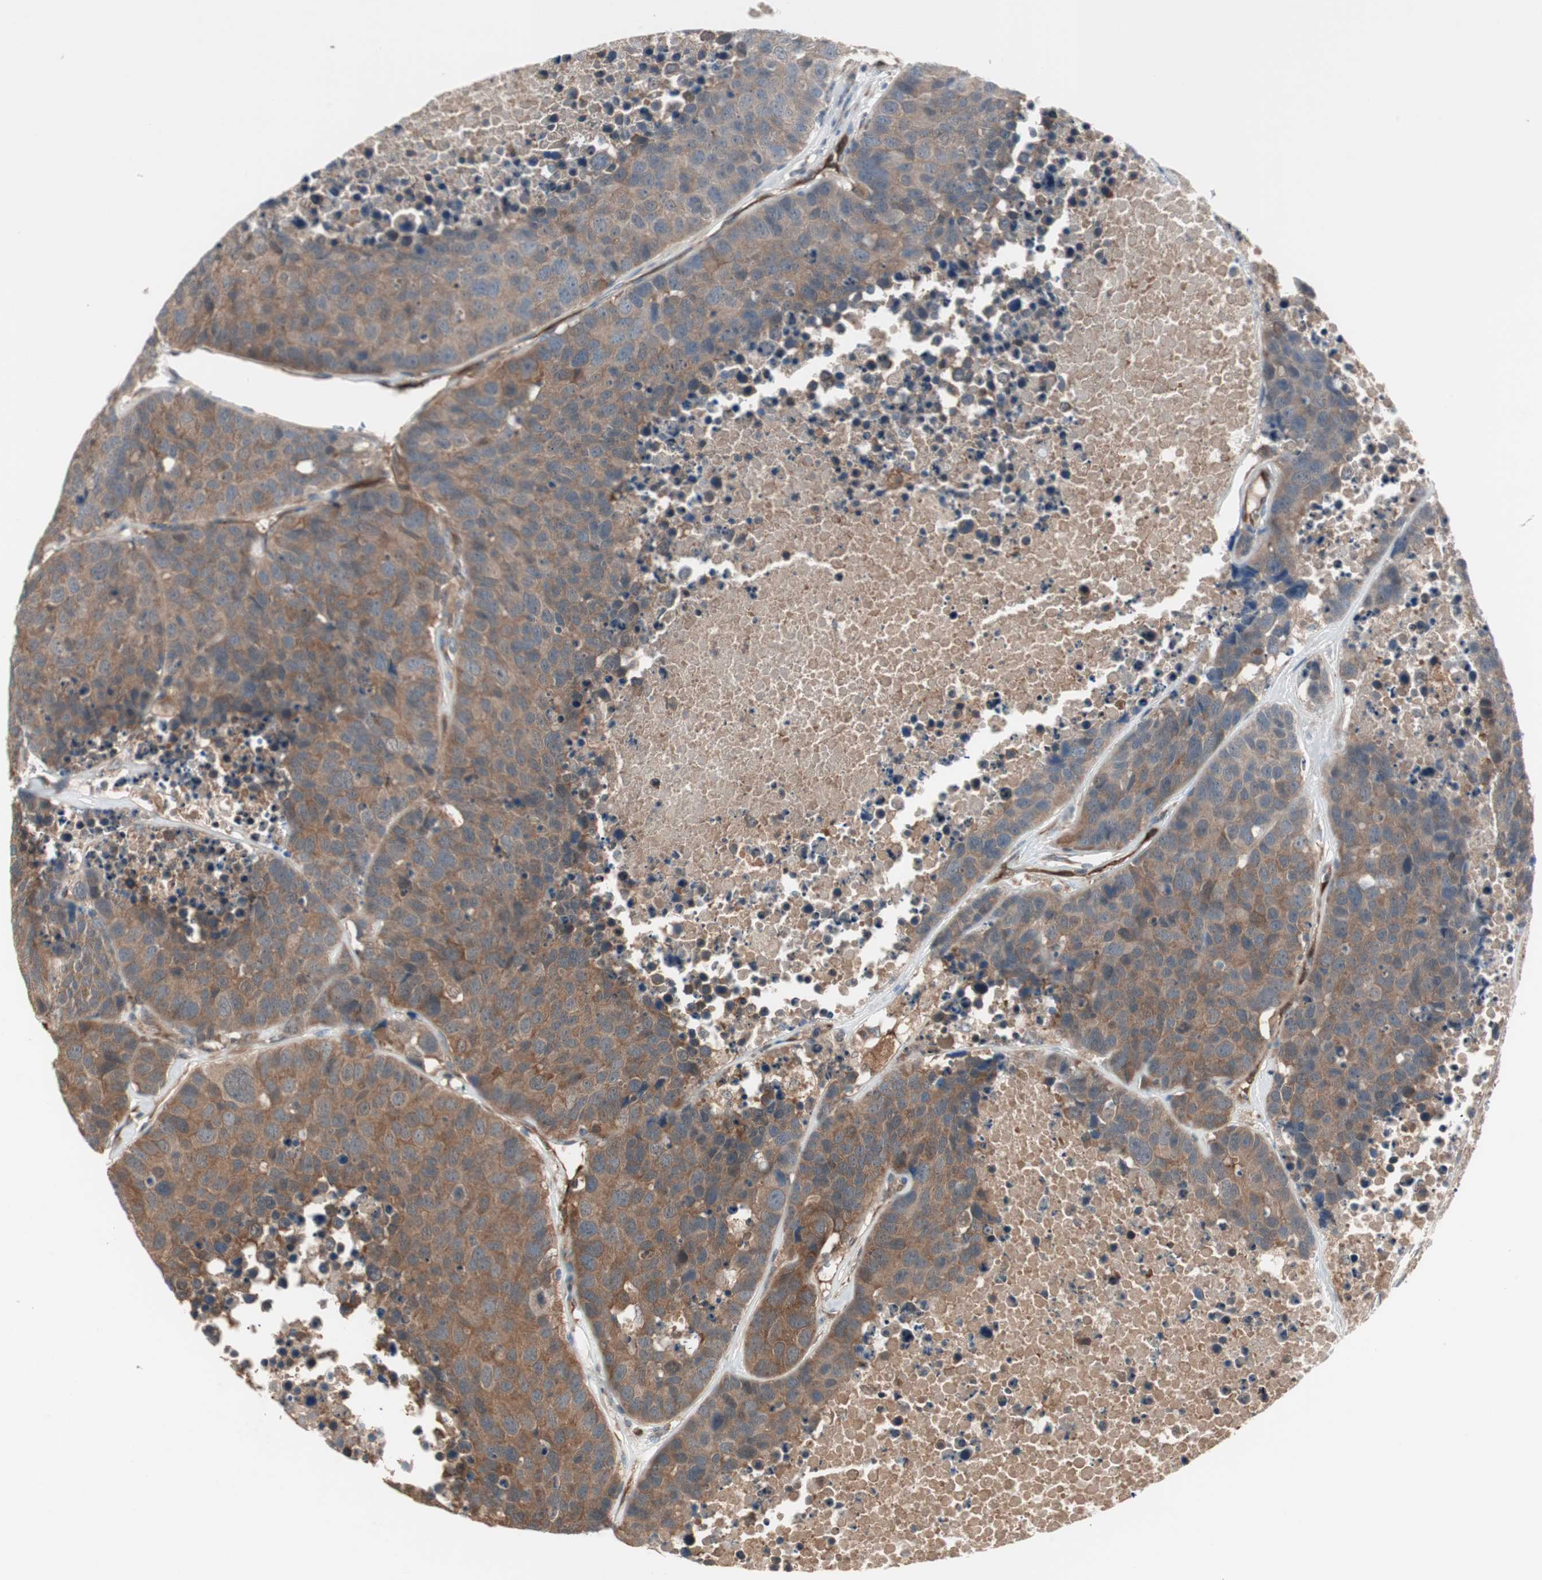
{"staining": {"intensity": "moderate", "quantity": ">75%", "location": "cytoplasmic/membranous"}, "tissue": "carcinoid", "cell_type": "Tumor cells", "image_type": "cancer", "snomed": [{"axis": "morphology", "description": "Carcinoid, malignant, NOS"}, {"axis": "topography", "description": "Lung"}], "caption": "Immunohistochemical staining of carcinoid displays medium levels of moderate cytoplasmic/membranous protein staining in approximately >75% of tumor cells.", "gene": "STAB1", "patient": {"sex": "male", "age": 60}}